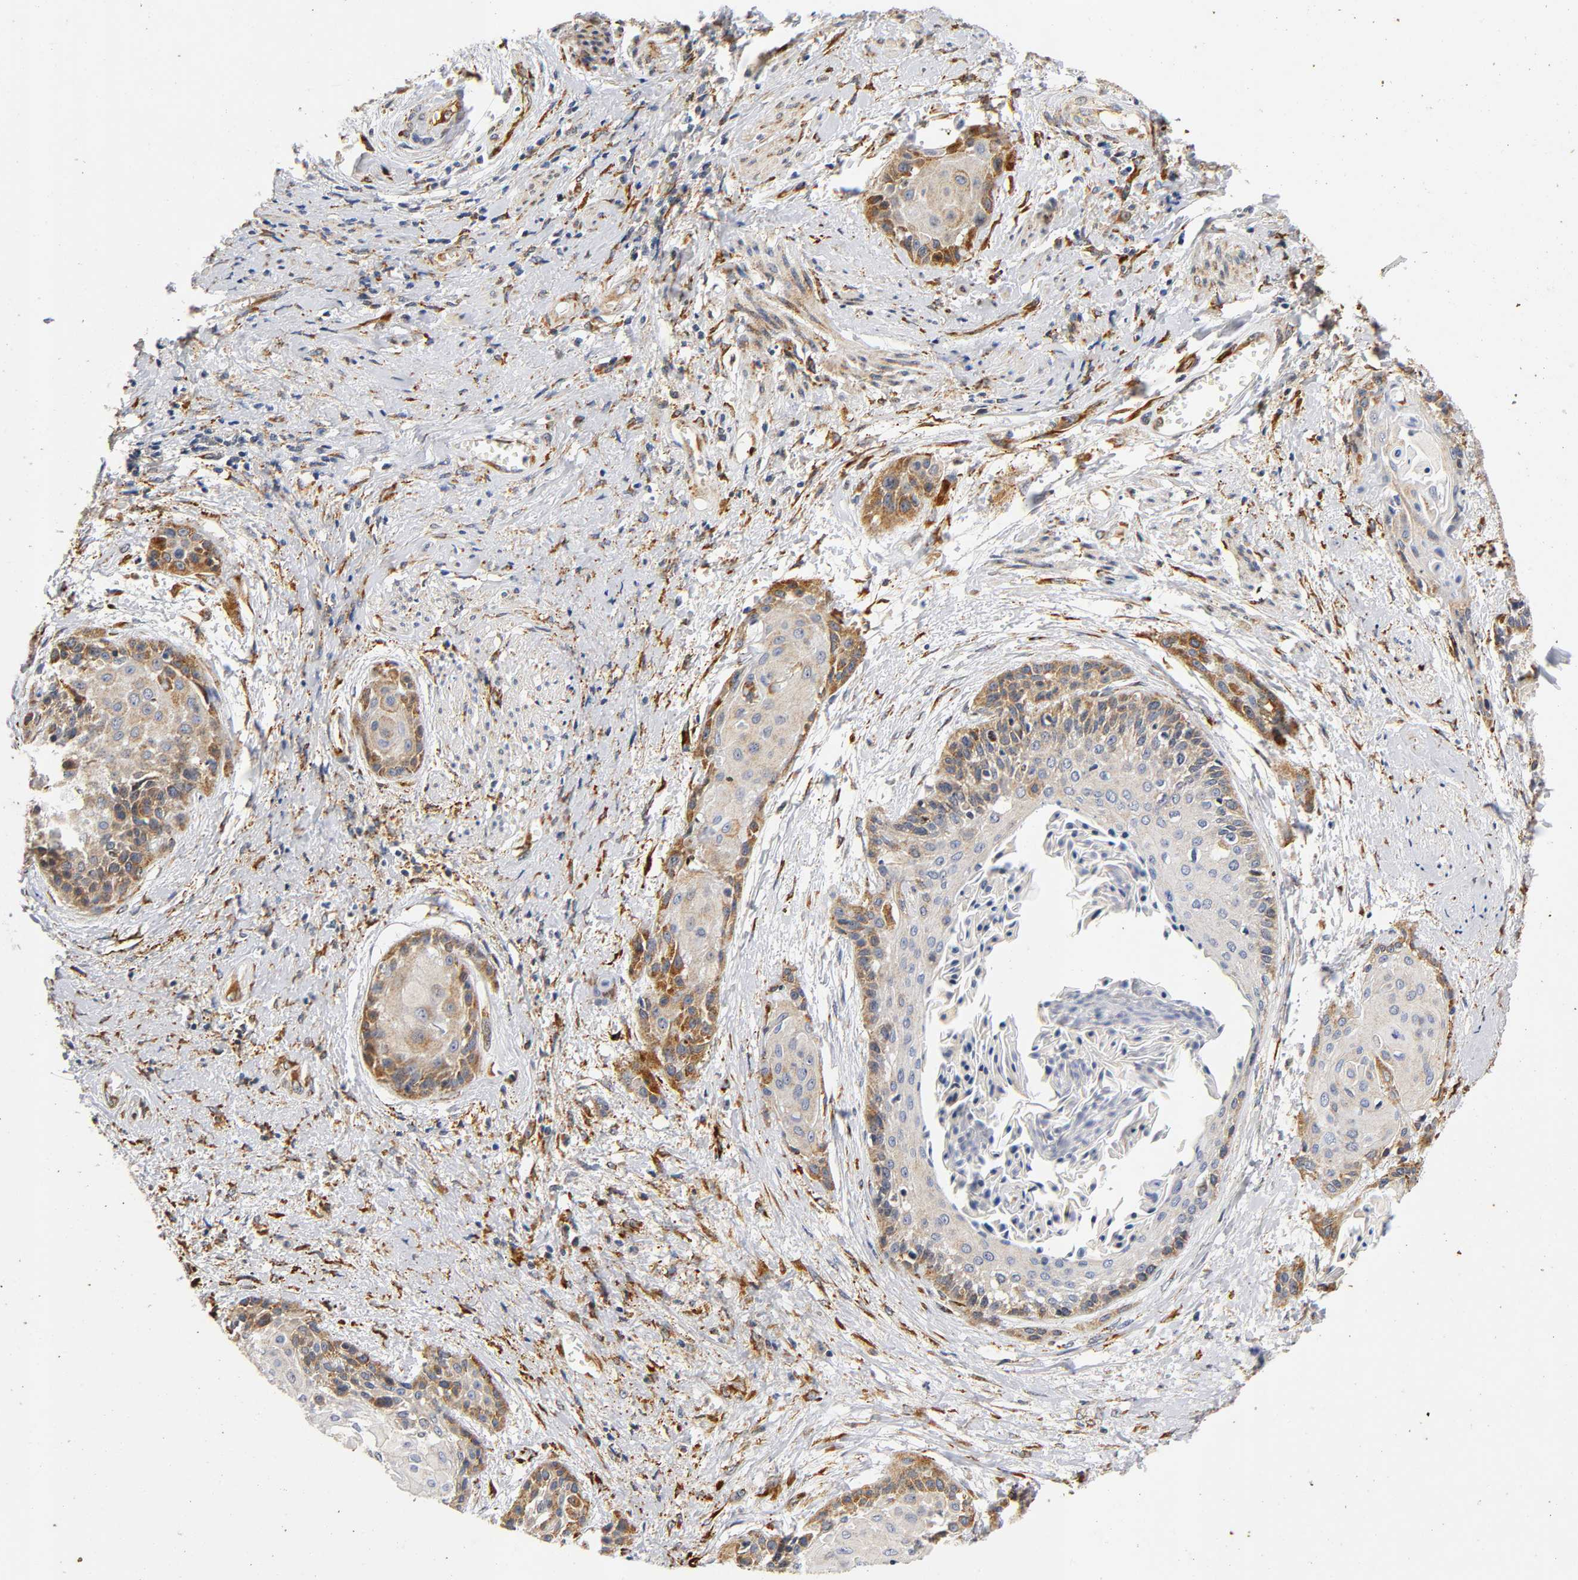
{"staining": {"intensity": "moderate", "quantity": ">75%", "location": "cytoplasmic/membranous"}, "tissue": "cervical cancer", "cell_type": "Tumor cells", "image_type": "cancer", "snomed": [{"axis": "morphology", "description": "Squamous cell carcinoma, NOS"}, {"axis": "topography", "description": "Cervix"}], "caption": "IHC image of neoplastic tissue: human cervical cancer (squamous cell carcinoma) stained using IHC shows medium levels of moderate protein expression localized specifically in the cytoplasmic/membranous of tumor cells, appearing as a cytoplasmic/membranous brown color.", "gene": "SOS2", "patient": {"sex": "female", "age": 57}}